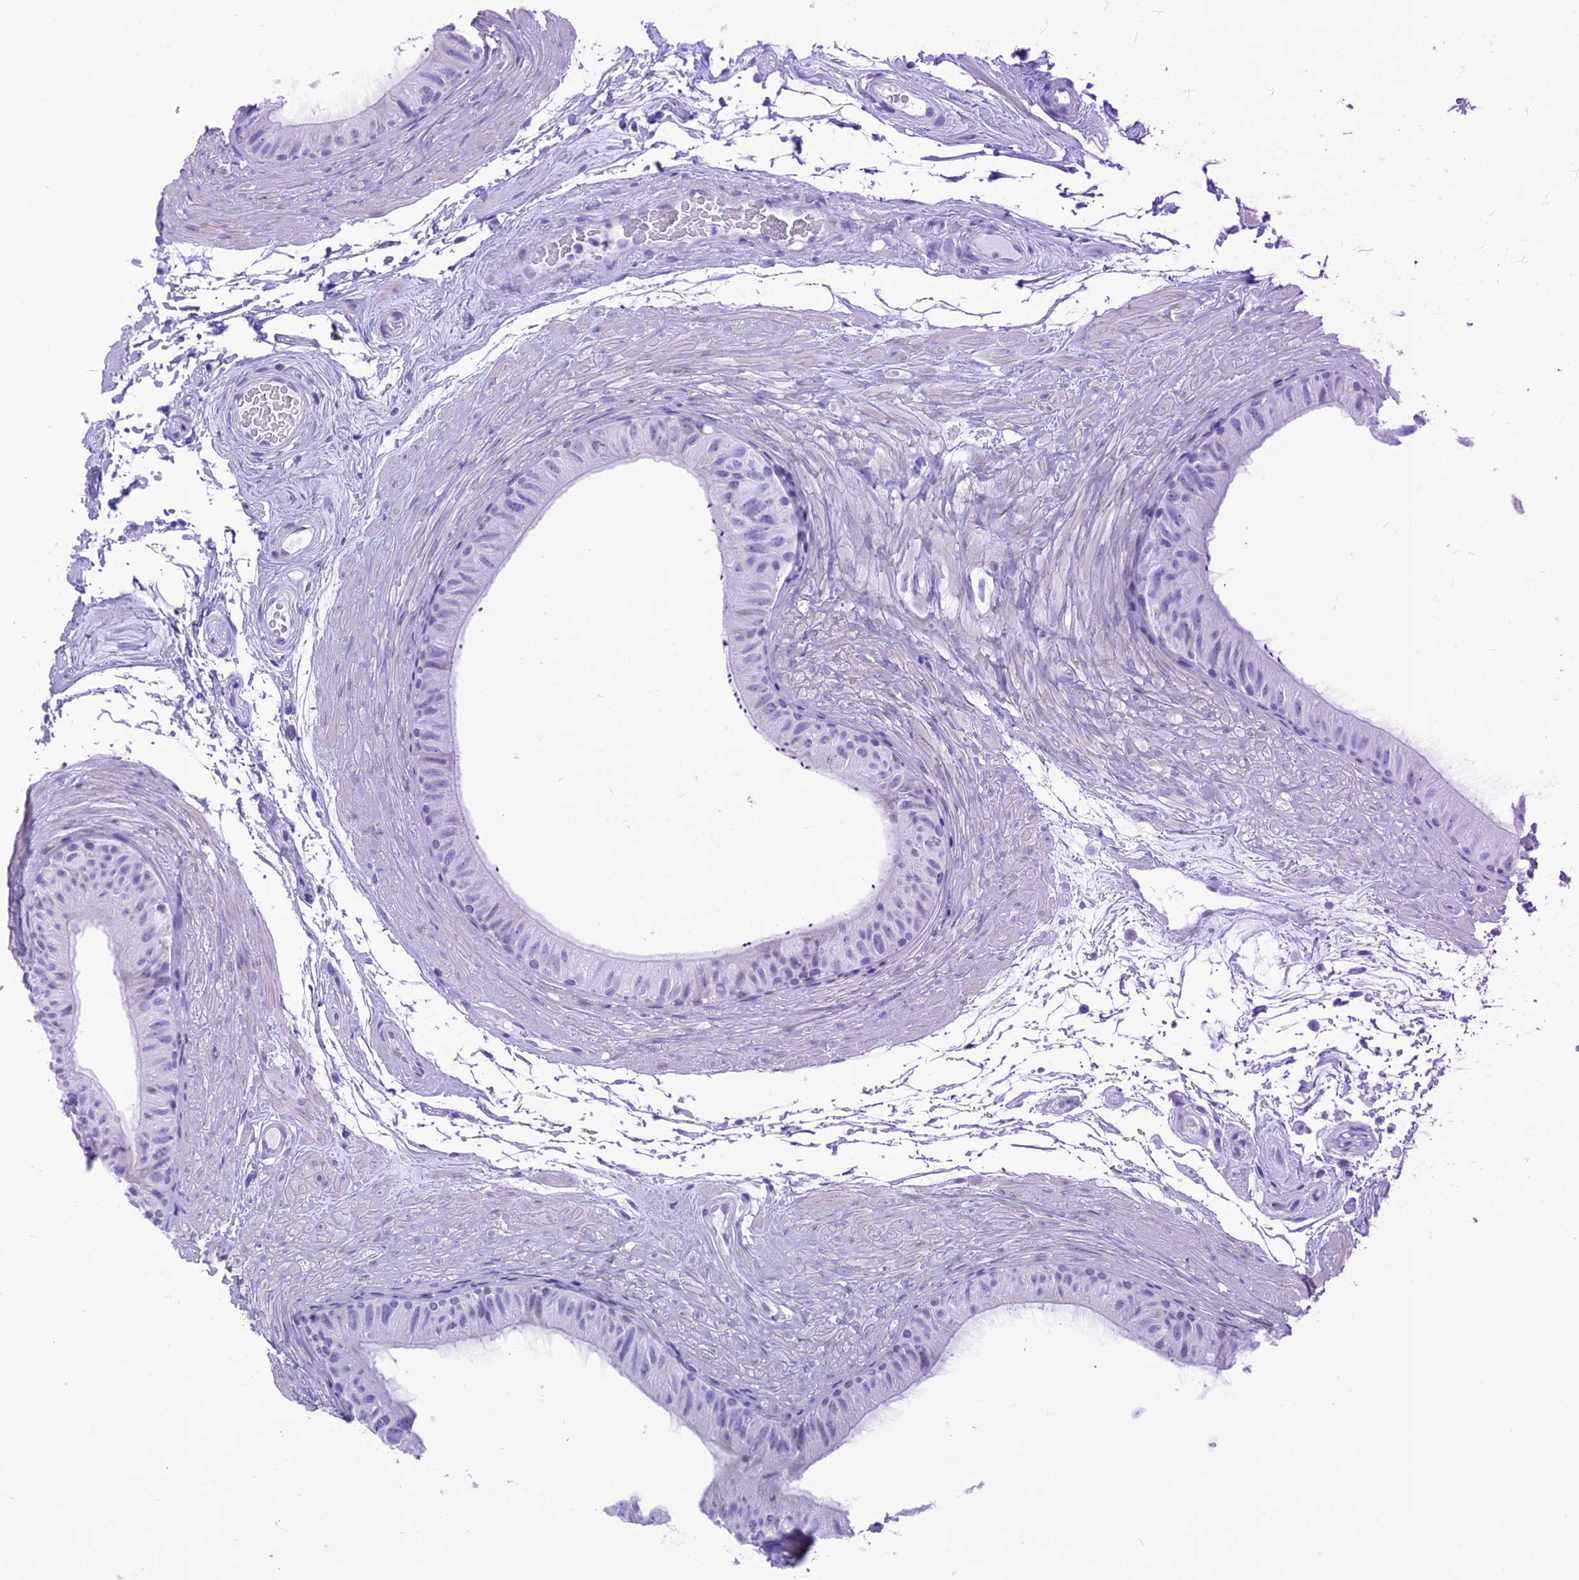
{"staining": {"intensity": "negative", "quantity": "none", "location": "none"}, "tissue": "epididymis", "cell_type": "Glandular cells", "image_type": "normal", "snomed": [{"axis": "morphology", "description": "Normal tissue, NOS"}, {"axis": "topography", "description": "Epididymis"}], "caption": "This is an immunohistochemistry image of benign epididymis. There is no staining in glandular cells.", "gene": "GLYATL1B", "patient": {"sex": "male", "age": 45}}